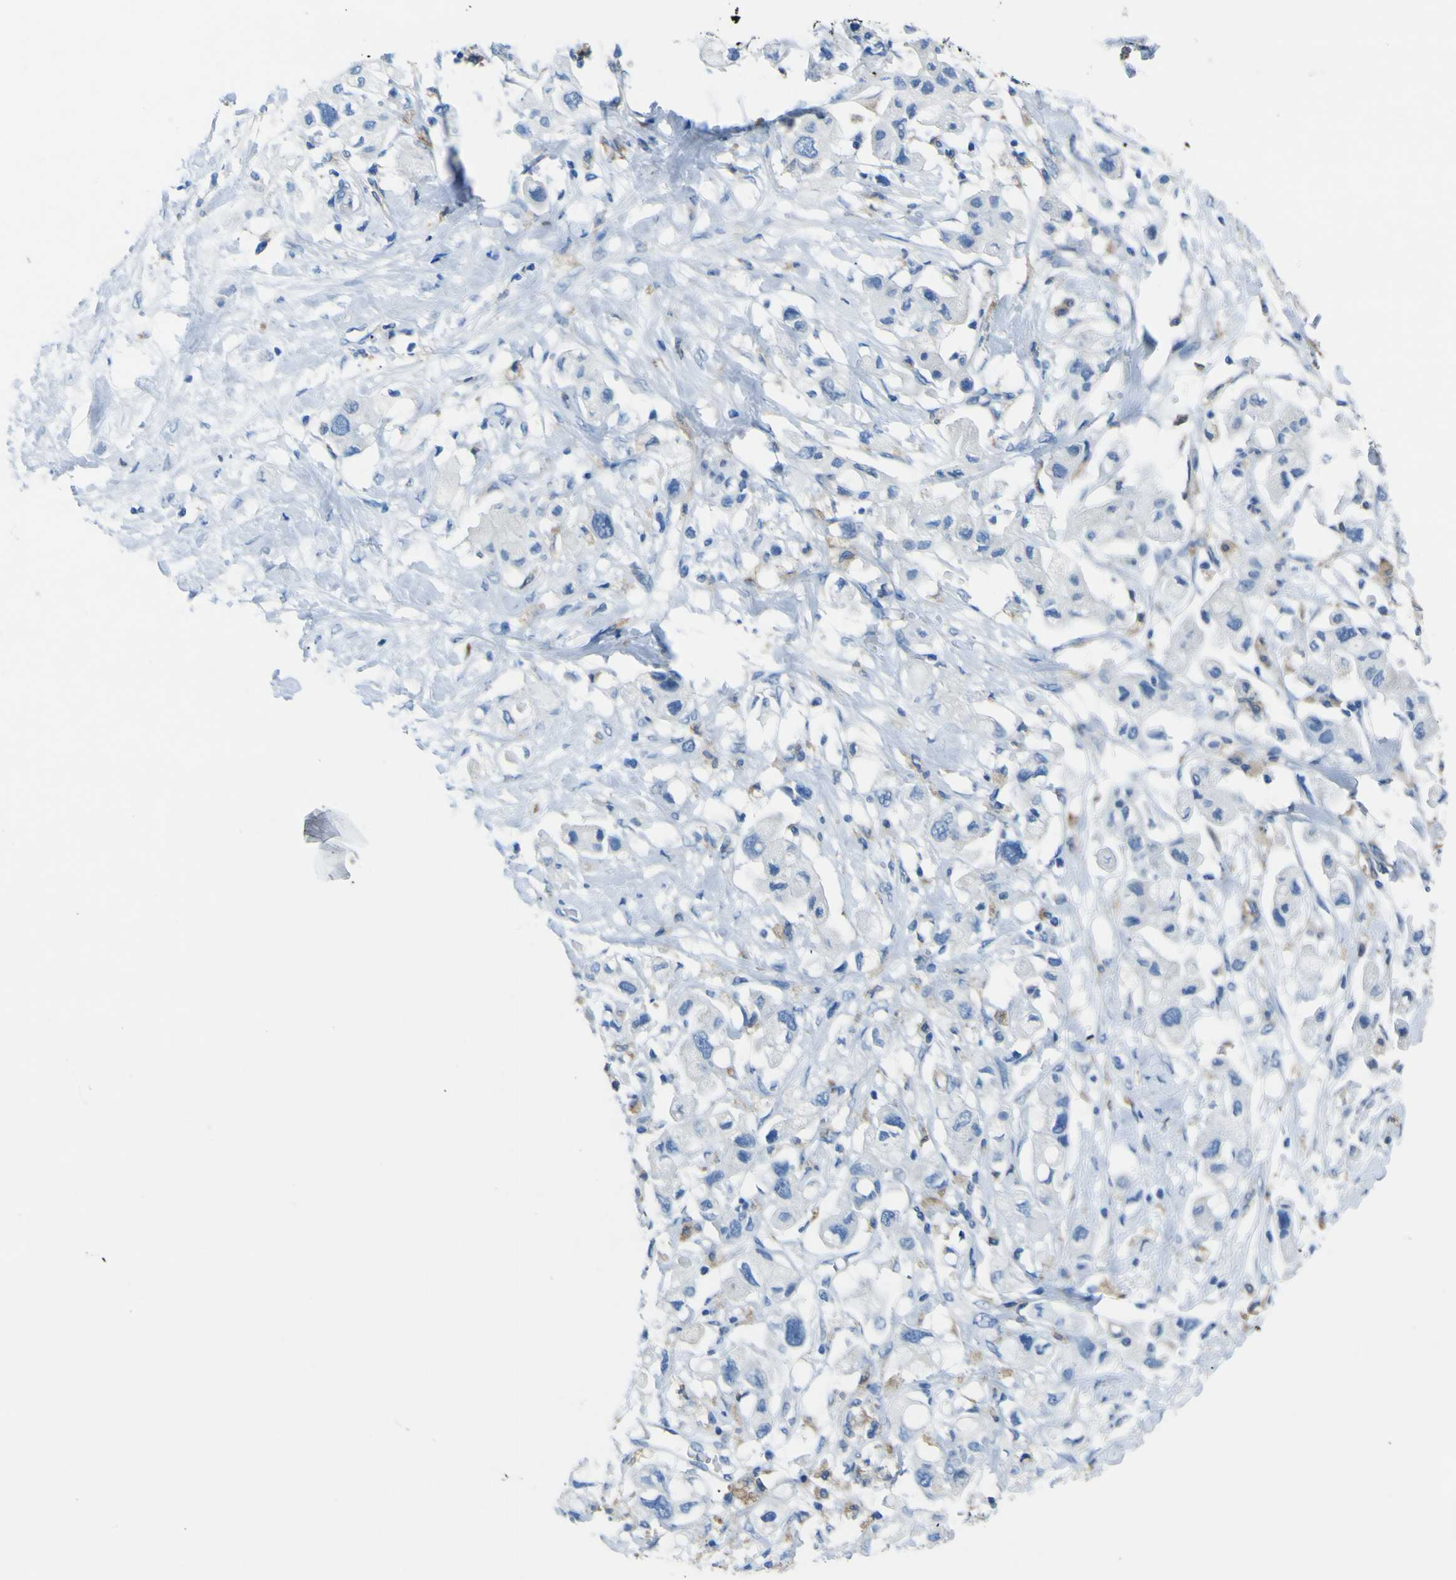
{"staining": {"intensity": "weak", "quantity": "<25%", "location": "cytoplasmic/membranous"}, "tissue": "pancreatic cancer", "cell_type": "Tumor cells", "image_type": "cancer", "snomed": [{"axis": "morphology", "description": "Adenocarcinoma, NOS"}, {"axis": "topography", "description": "Pancreas"}], "caption": "Tumor cells show no significant protein positivity in pancreatic cancer. (IHC, brightfield microscopy, high magnification).", "gene": "ACSL1", "patient": {"sex": "female", "age": 56}}